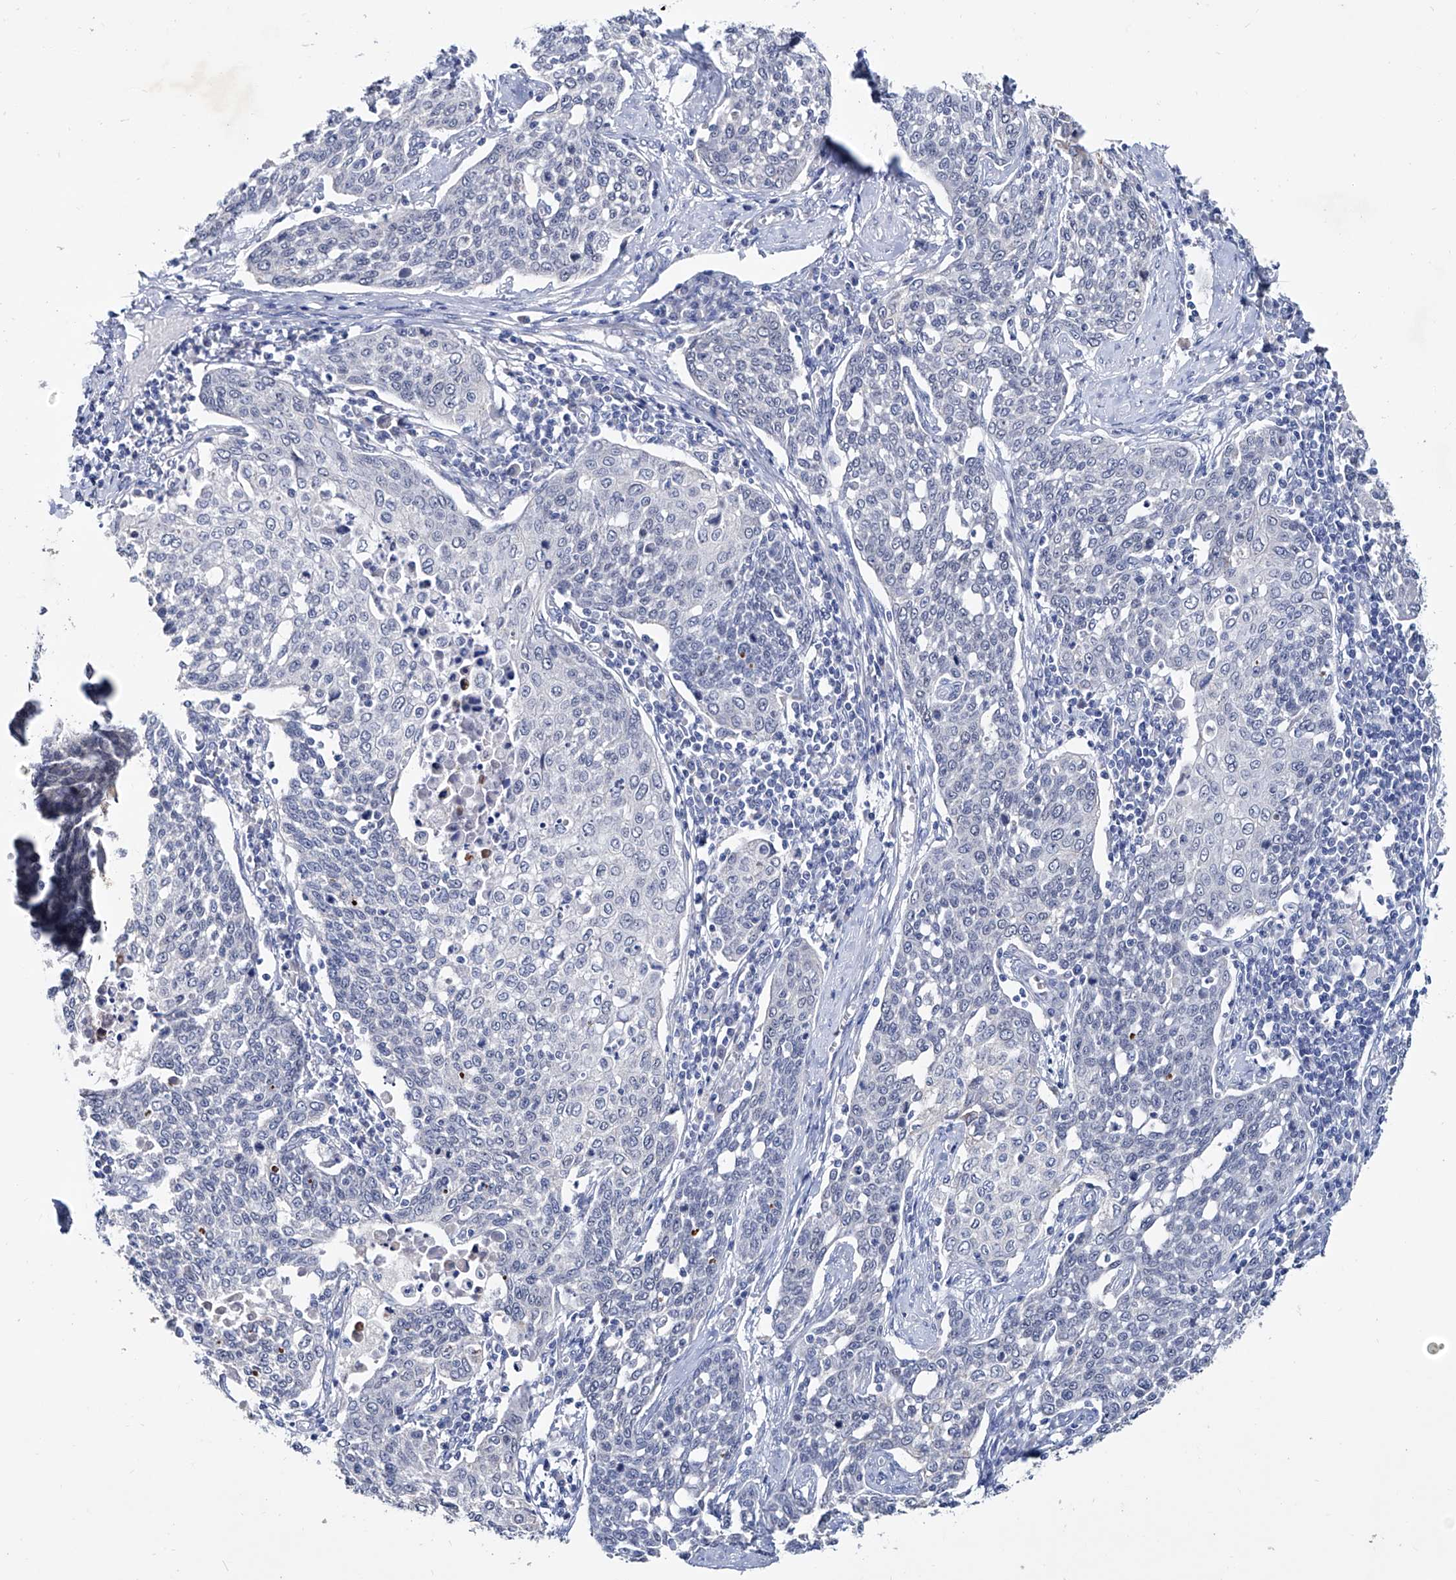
{"staining": {"intensity": "negative", "quantity": "none", "location": "none"}, "tissue": "cervical cancer", "cell_type": "Tumor cells", "image_type": "cancer", "snomed": [{"axis": "morphology", "description": "Squamous cell carcinoma, NOS"}, {"axis": "topography", "description": "Cervix"}], "caption": "Immunohistochemistry (IHC) of human cervical cancer (squamous cell carcinoma) demonstrates no staining in tumor cells.", "gene": "KLHL17", "patient": {"sex": "female", "age": 34}}